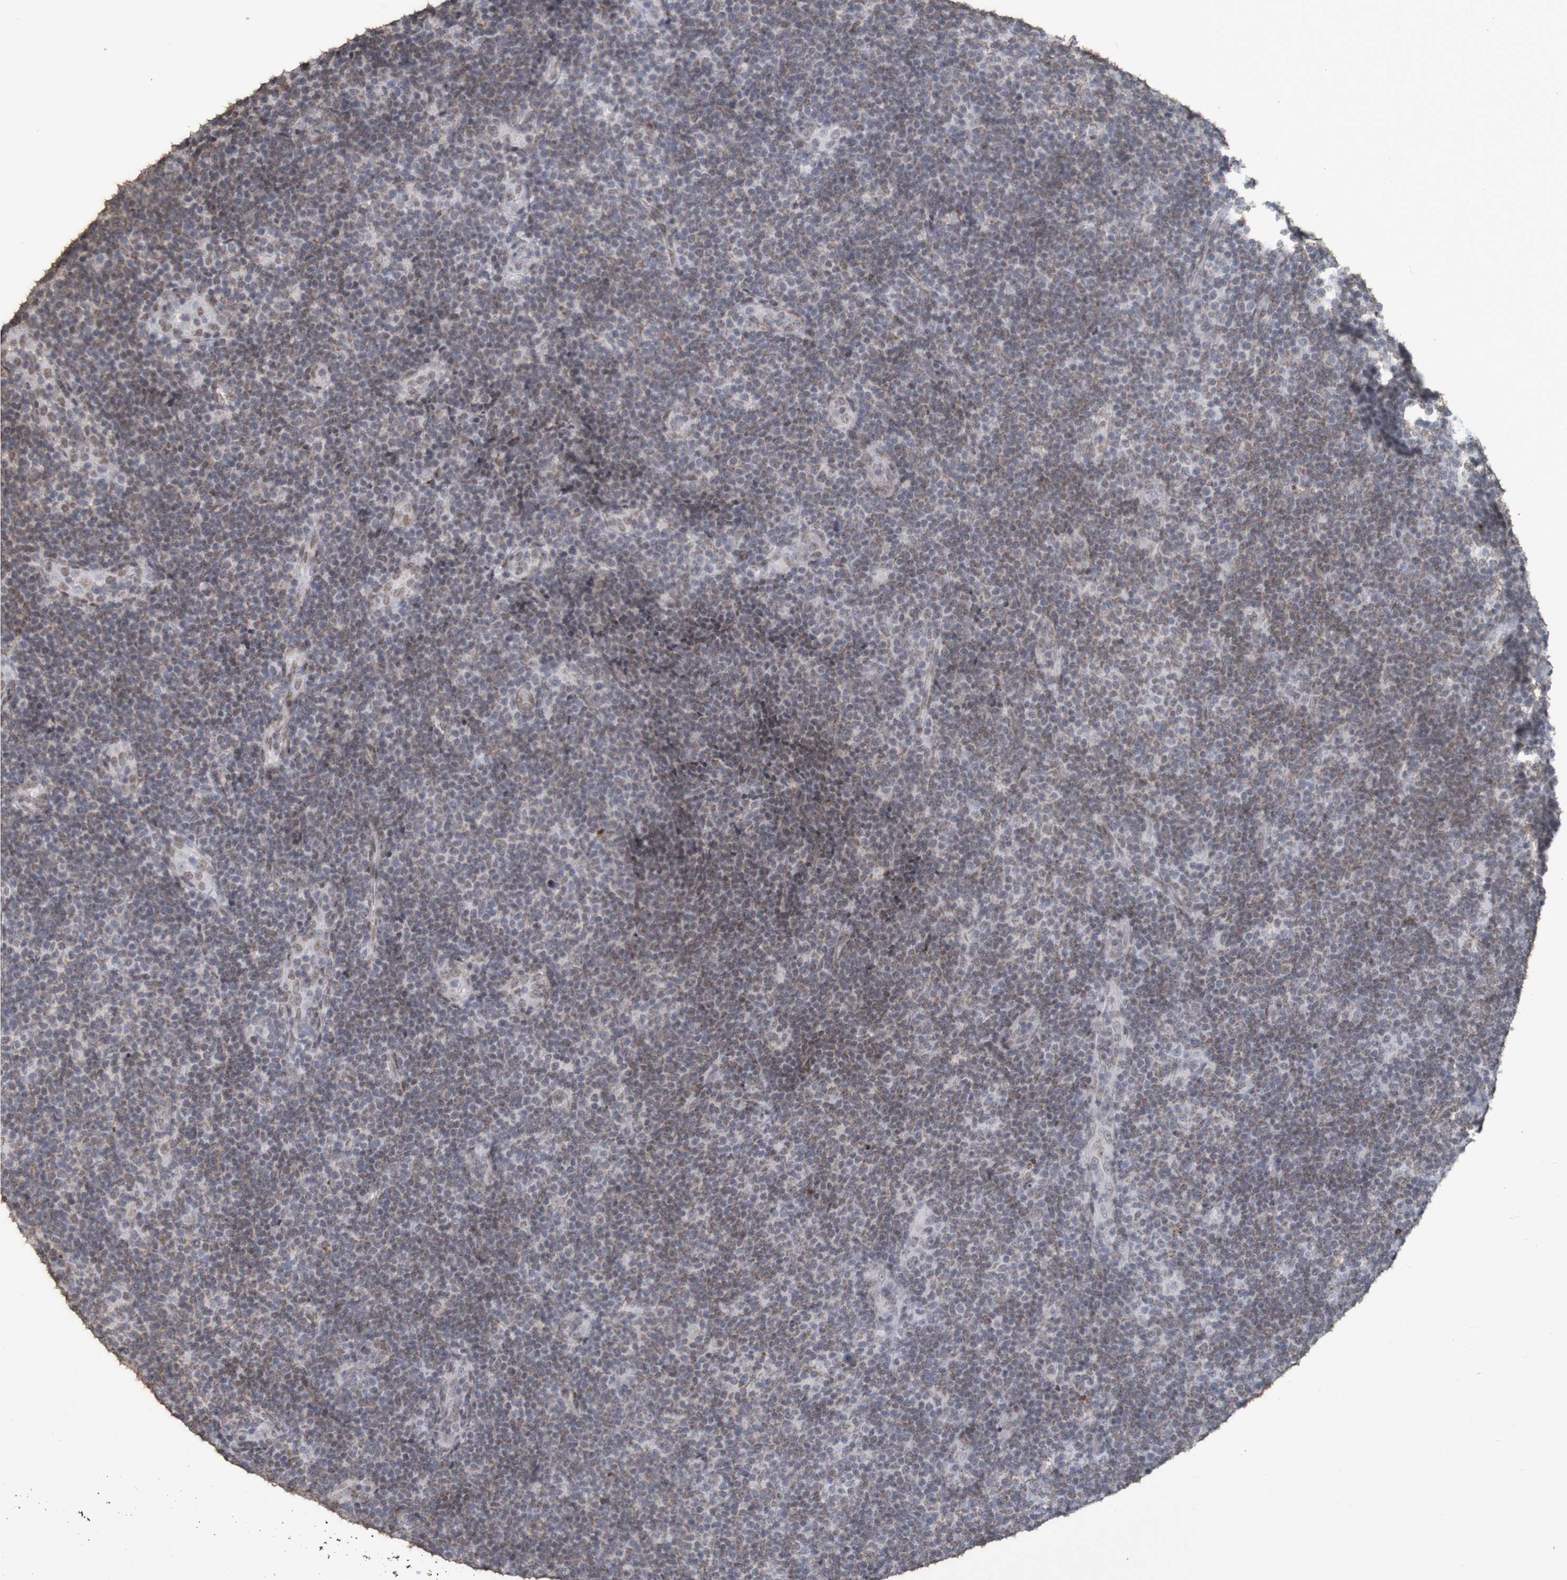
{"staining": {"intensity": "weak", "quantity": "25%-75%", "location": "nuclear"}, "tissue": "lymphoma", "cell_type": "Tumor cells", "image_type": "cancer", "snomed": [{"axis": "morphology", "description": "Malignant lymphoma, non-Hodgkin's type, Low grade"}, {"axis": "topography", "description": "Lymph node"}], "caption": "Immunohistochemical staining of low-grade malignant lymphoma, non-Hodgkin's type reveals weak nuclear protein expression in about 25%-75% of tumor cells.", "gene": "GFI1", "patient": {"sex": "male", "age": 83}}